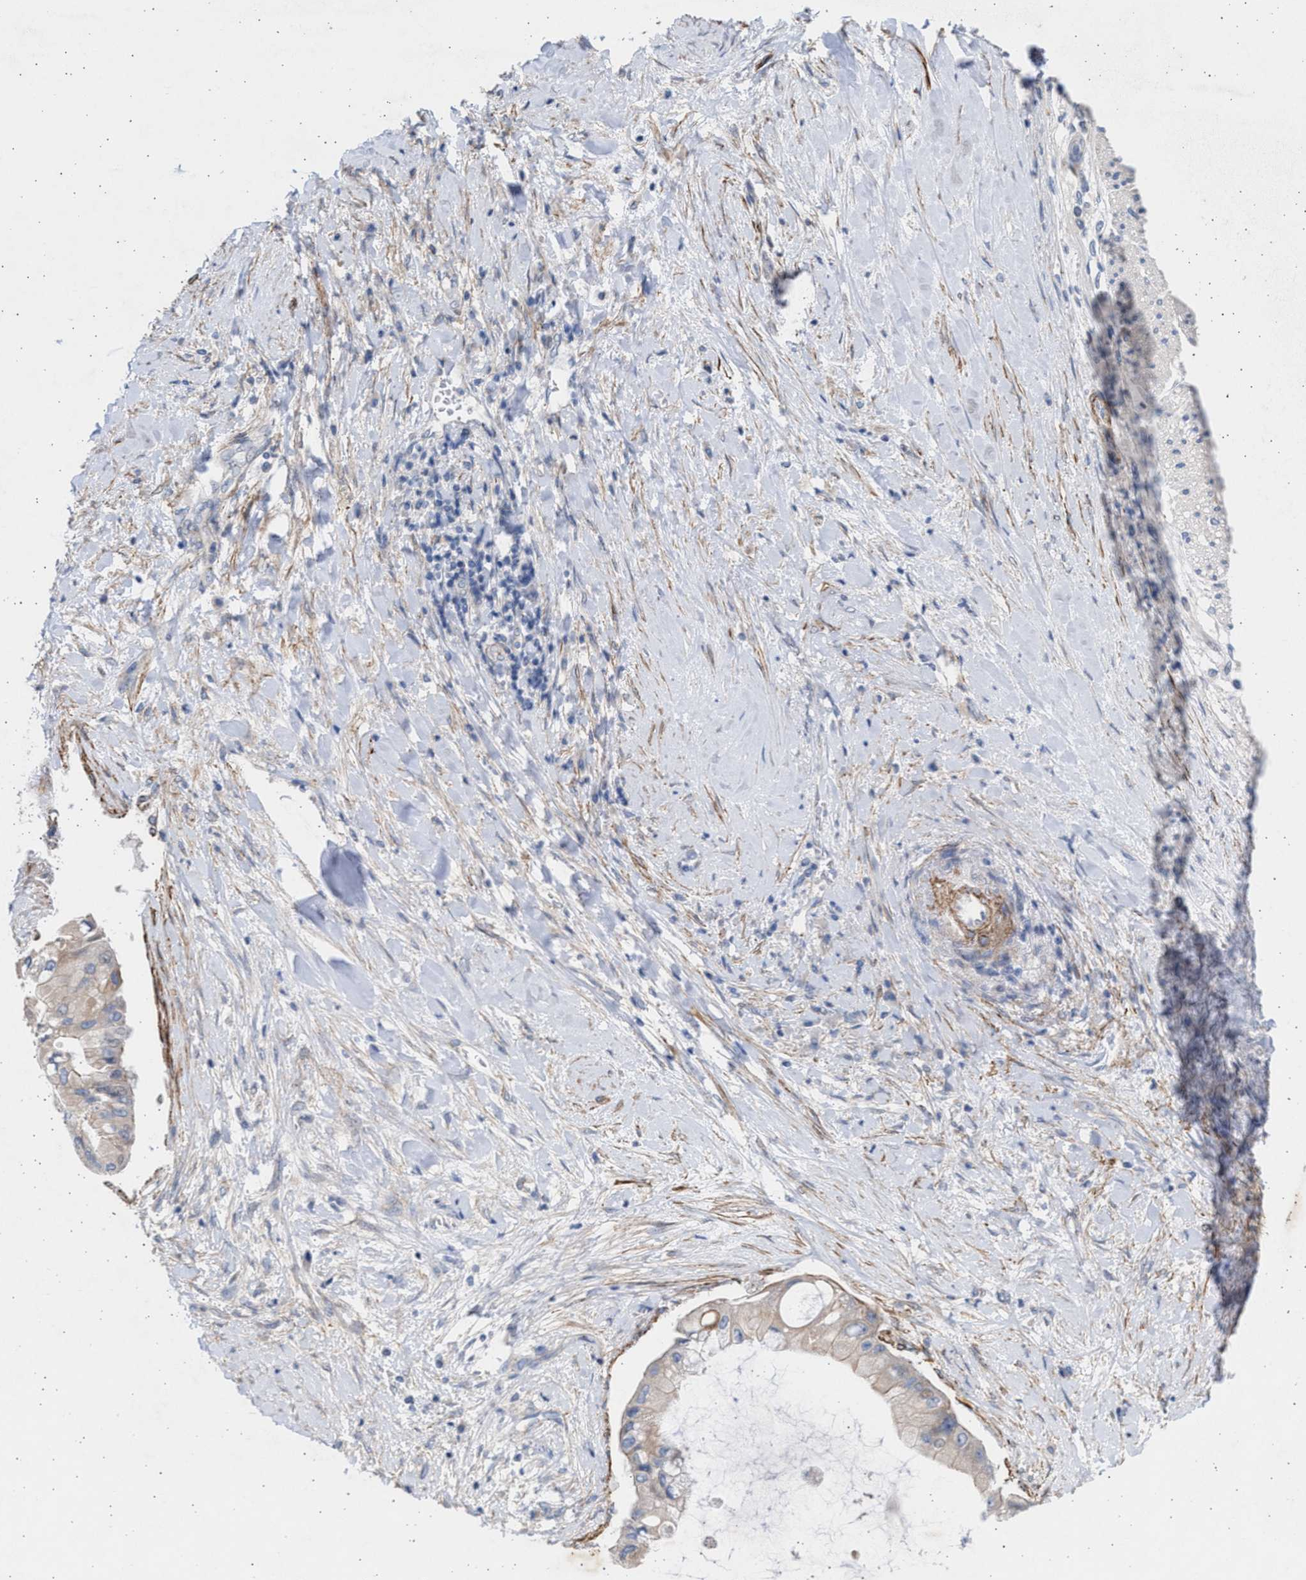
{"staining": {"intensity": "weak", "quantity": "<25%", "location": "cytoplasmic/membranous"}, "tissue": "liver cancer", "cell_type": "Tumor cells", "image_type": "cancer", "snomed": [{"axis": "morphology", "description": "Cholangiocarcinoma"}, {"axis": "topography", "description": "Liver"}], "caption": "This histopathology image is of liver cancer stained with IHC to label a protein in brown with the nuclei are counter-stained blue. There is no expression in tumor cells.", "gene": "NBR1", "patient": {"sex": "male", "age": 50}}